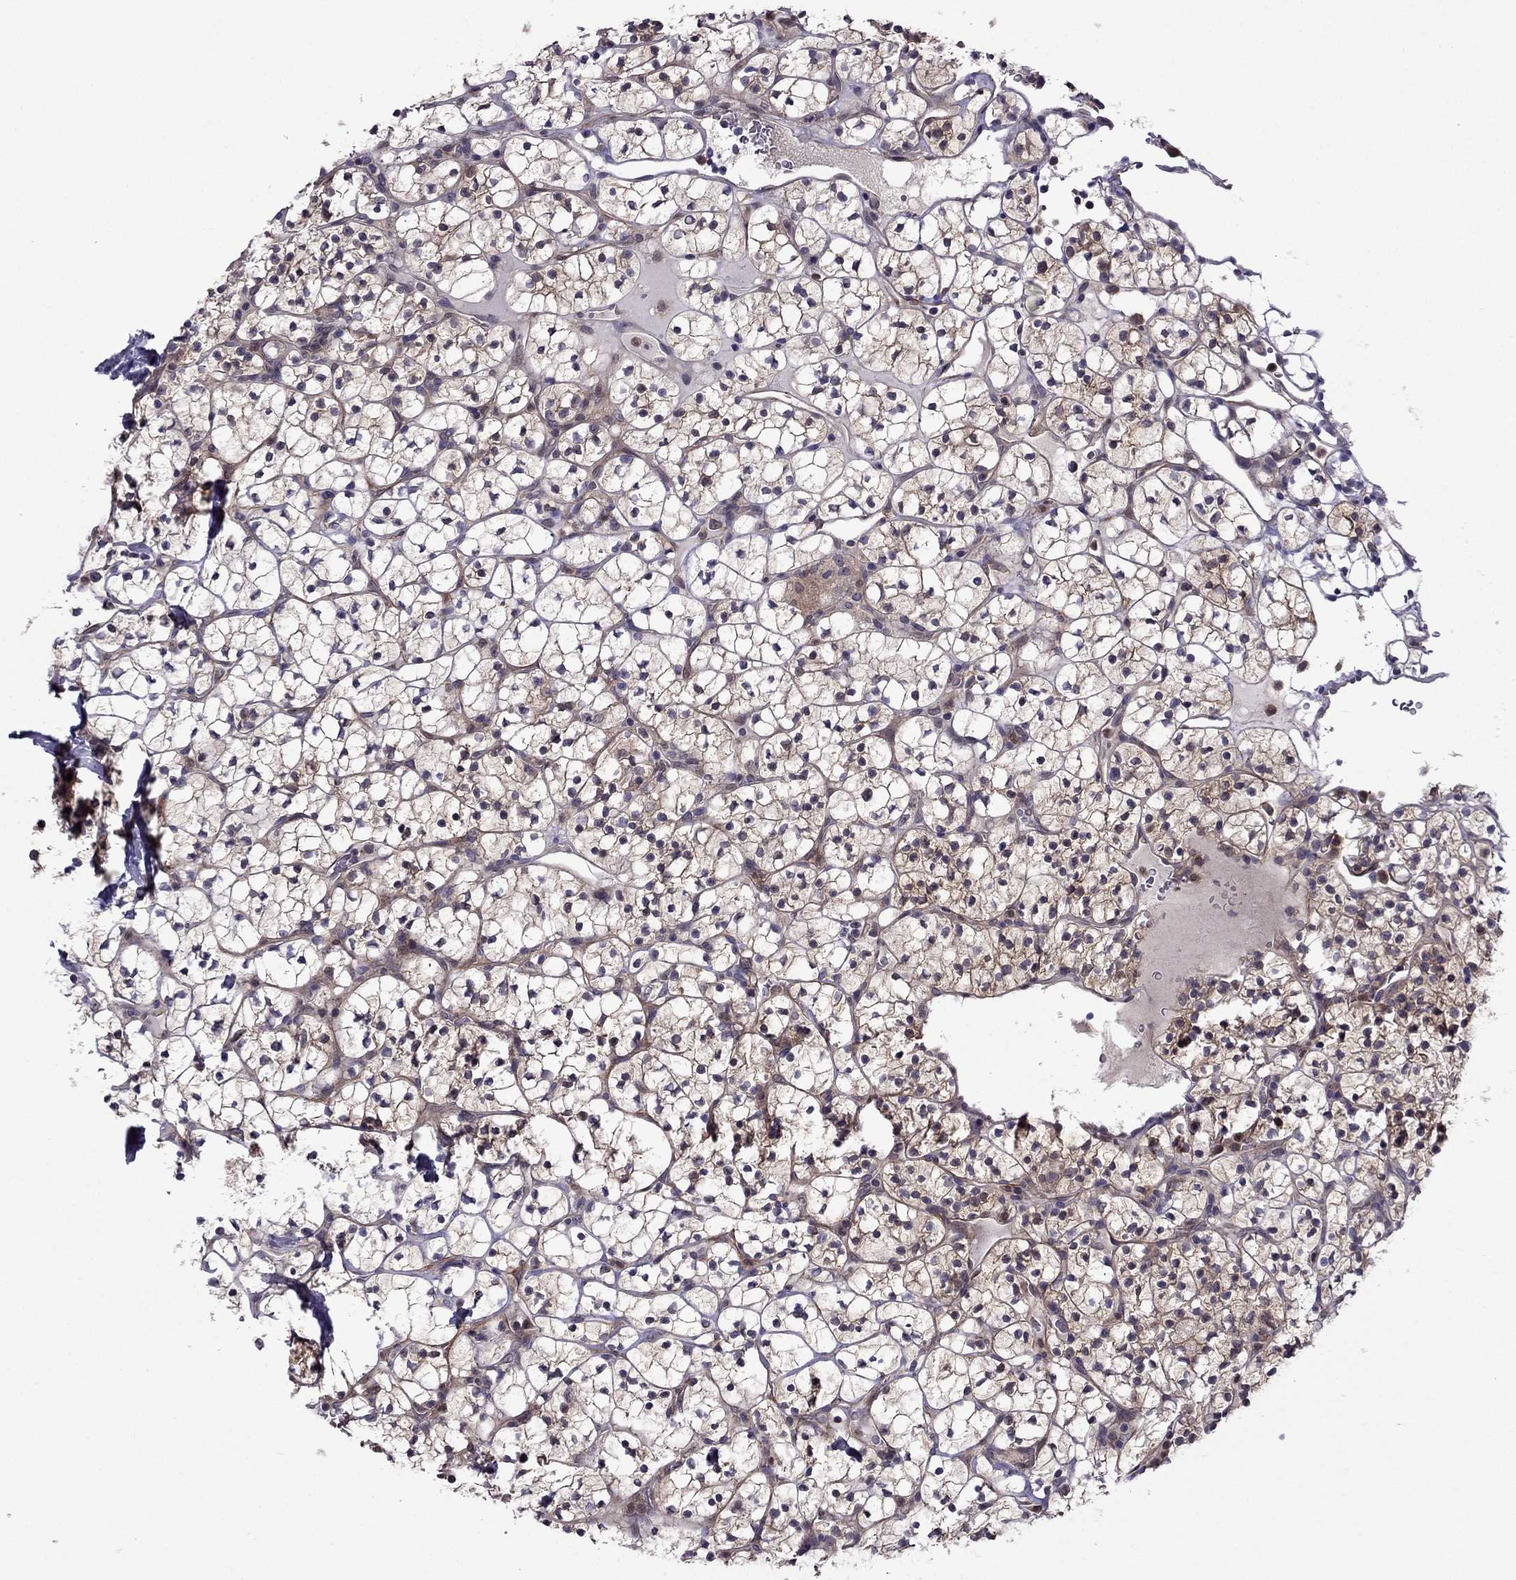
{"staining": {"intensity": "moderate", "quantity": ">75%", "location": "cytoplasmic/membranous"}, "tissue": "renal cancer", "cell_type": "Tumor cells", "image_type": "cancer", "snomed": [{"axis": "morphology", "description": "Adenocarcinoma, NOS"}, {"axis": "topography", "description": "Kidney"}], "caption": "Renal cancer stained with DAB (3,3'-diaminobenzidine) IHC exhibits medium levels of moderate cytoplasmic/membranous expression in about >75% of tumor cells.", "gene": "CDK5", "patient": {"sex": "female", "age": 89}}